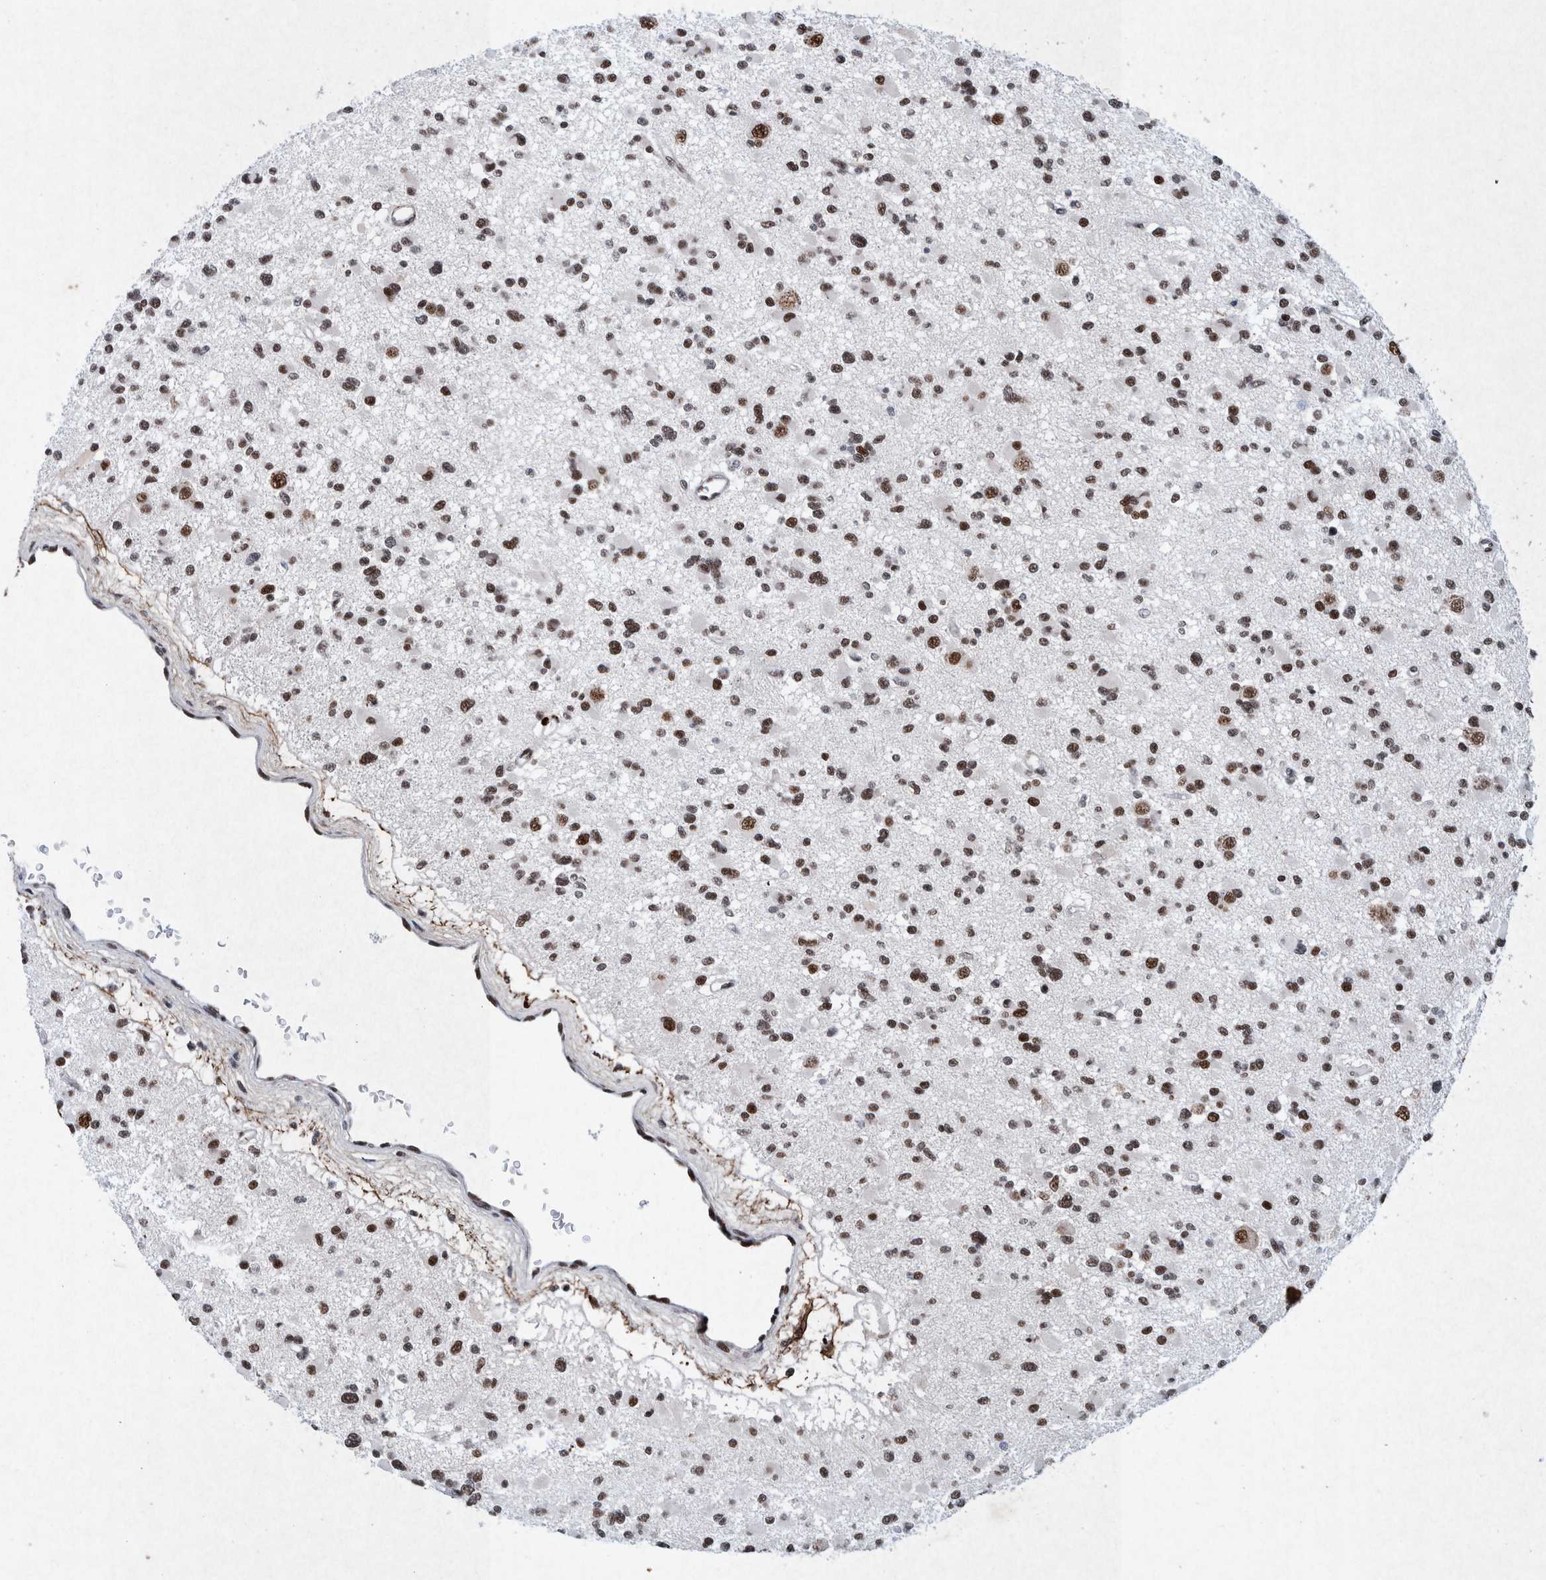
{"staining": {"intensity": "strong", "quantity": ">75%", "location": "nuclear"}, "tissue": "glioma", "cell_type": "Tumor cells", "image_type": "cancer", "snomed": [{"axis": "morphology", "description": "Glioma, malignant, Low grade"}, {"axis": "topography", "description": "Brain"}], "caption": "This image demonstrates IHC staining of glioma, with high strong nuclear expression in approximately >75% of tumor cells.", "gene": "TAF10", "patient": {"sex": "female", "age": 22}}